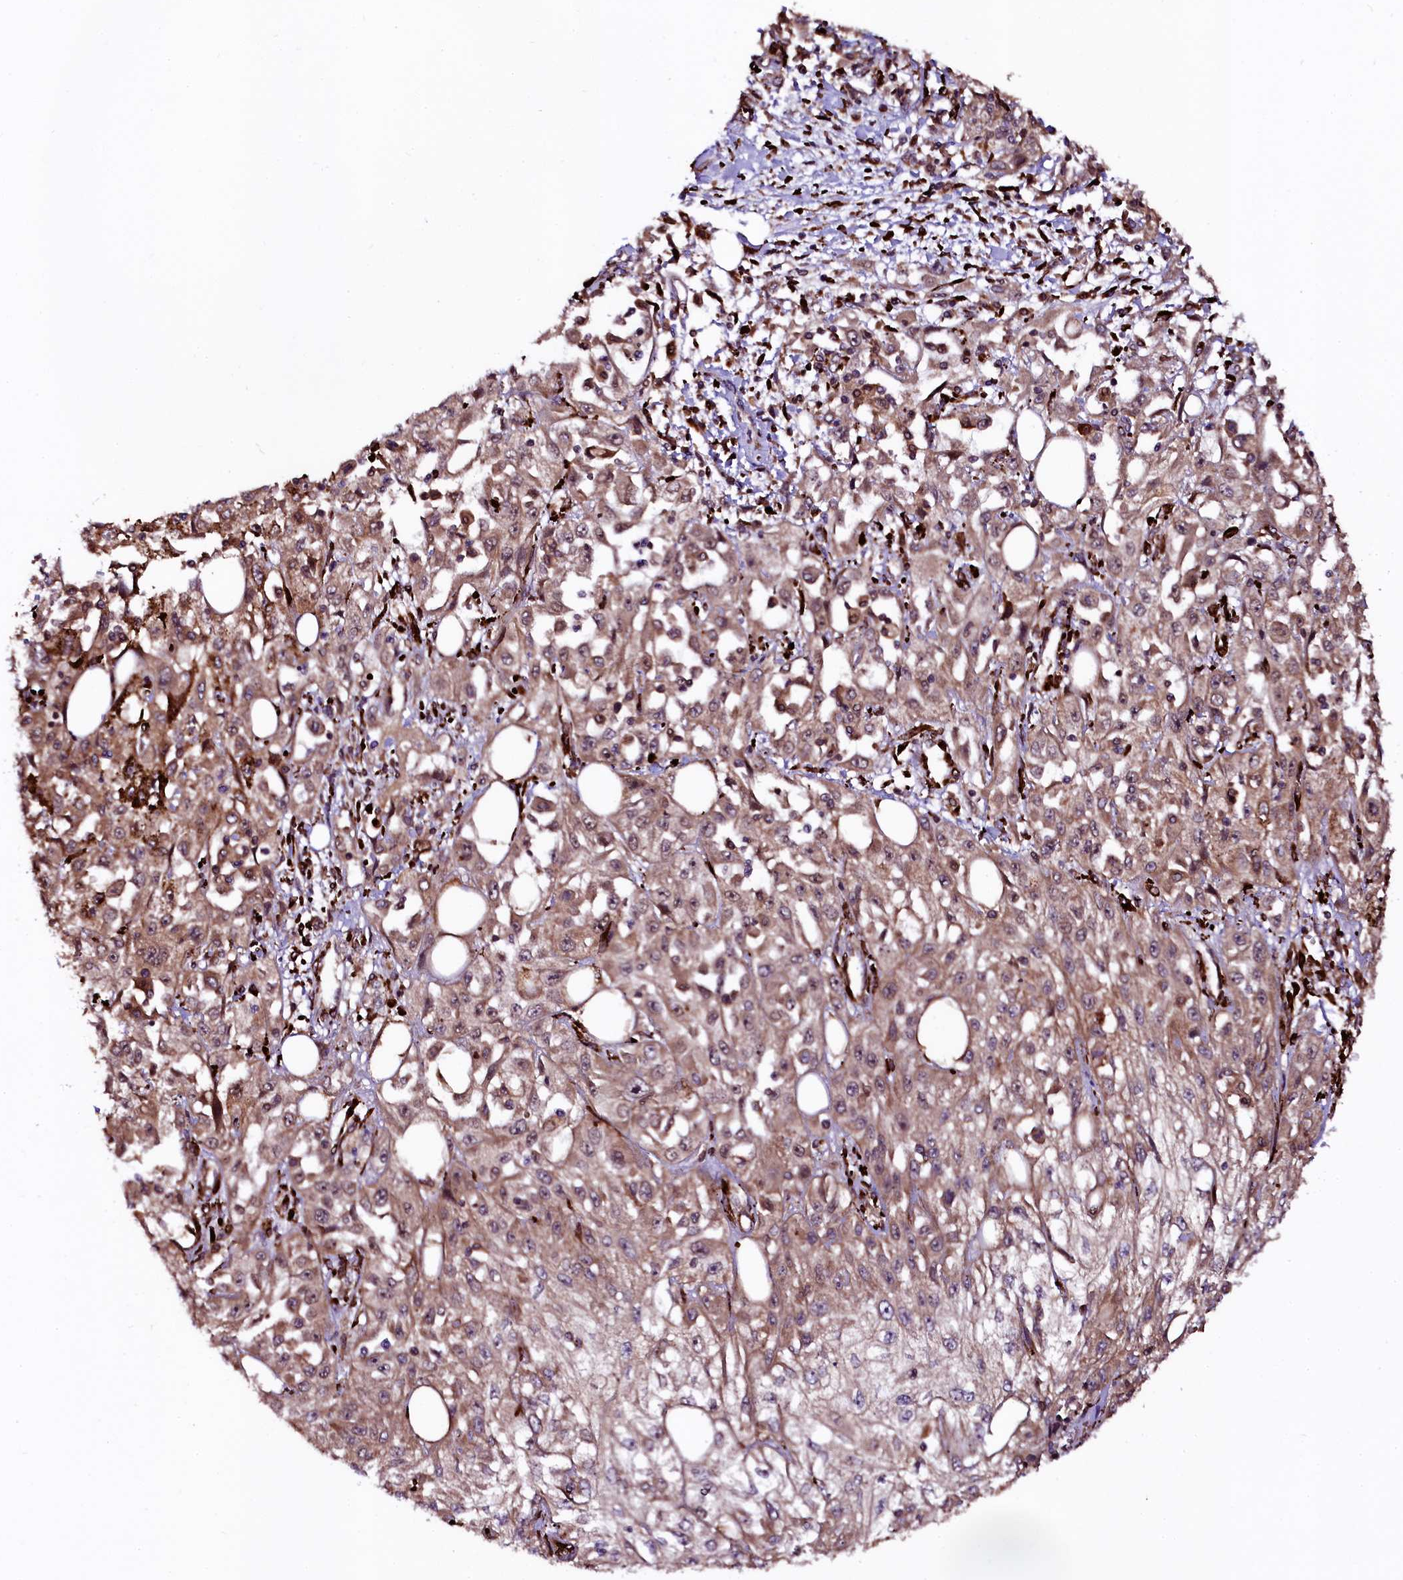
{"staining": {"intensity": "moderate", "quantity": ">75%", "location": "cytoplasmic/membranous"}, "tissue": "skin cancer", "cell_type": "Tumor cells", "image_type": "cancer", "snomed": [{"axis": "morphology", "description": "Squamous cell carcinoma, NOS"}, {"axis": "morphology", "description": "Squamous cell carcinoma, metastatic, NOS"}, {"axis": "topography", "description": "Skin"}, {"axis": "topography", "description": "Lymph node"}], "caption": "This image displays squamous cell carcinoma (skin) stained with IHC to label a protein in brown. The cytoplasmic/membranous of tumor cells show moderate positivity for the protein. Nuclei are counter-stained blue.", "gene": "N4BP1", "patient": {"sex": "male", "age": 75}}